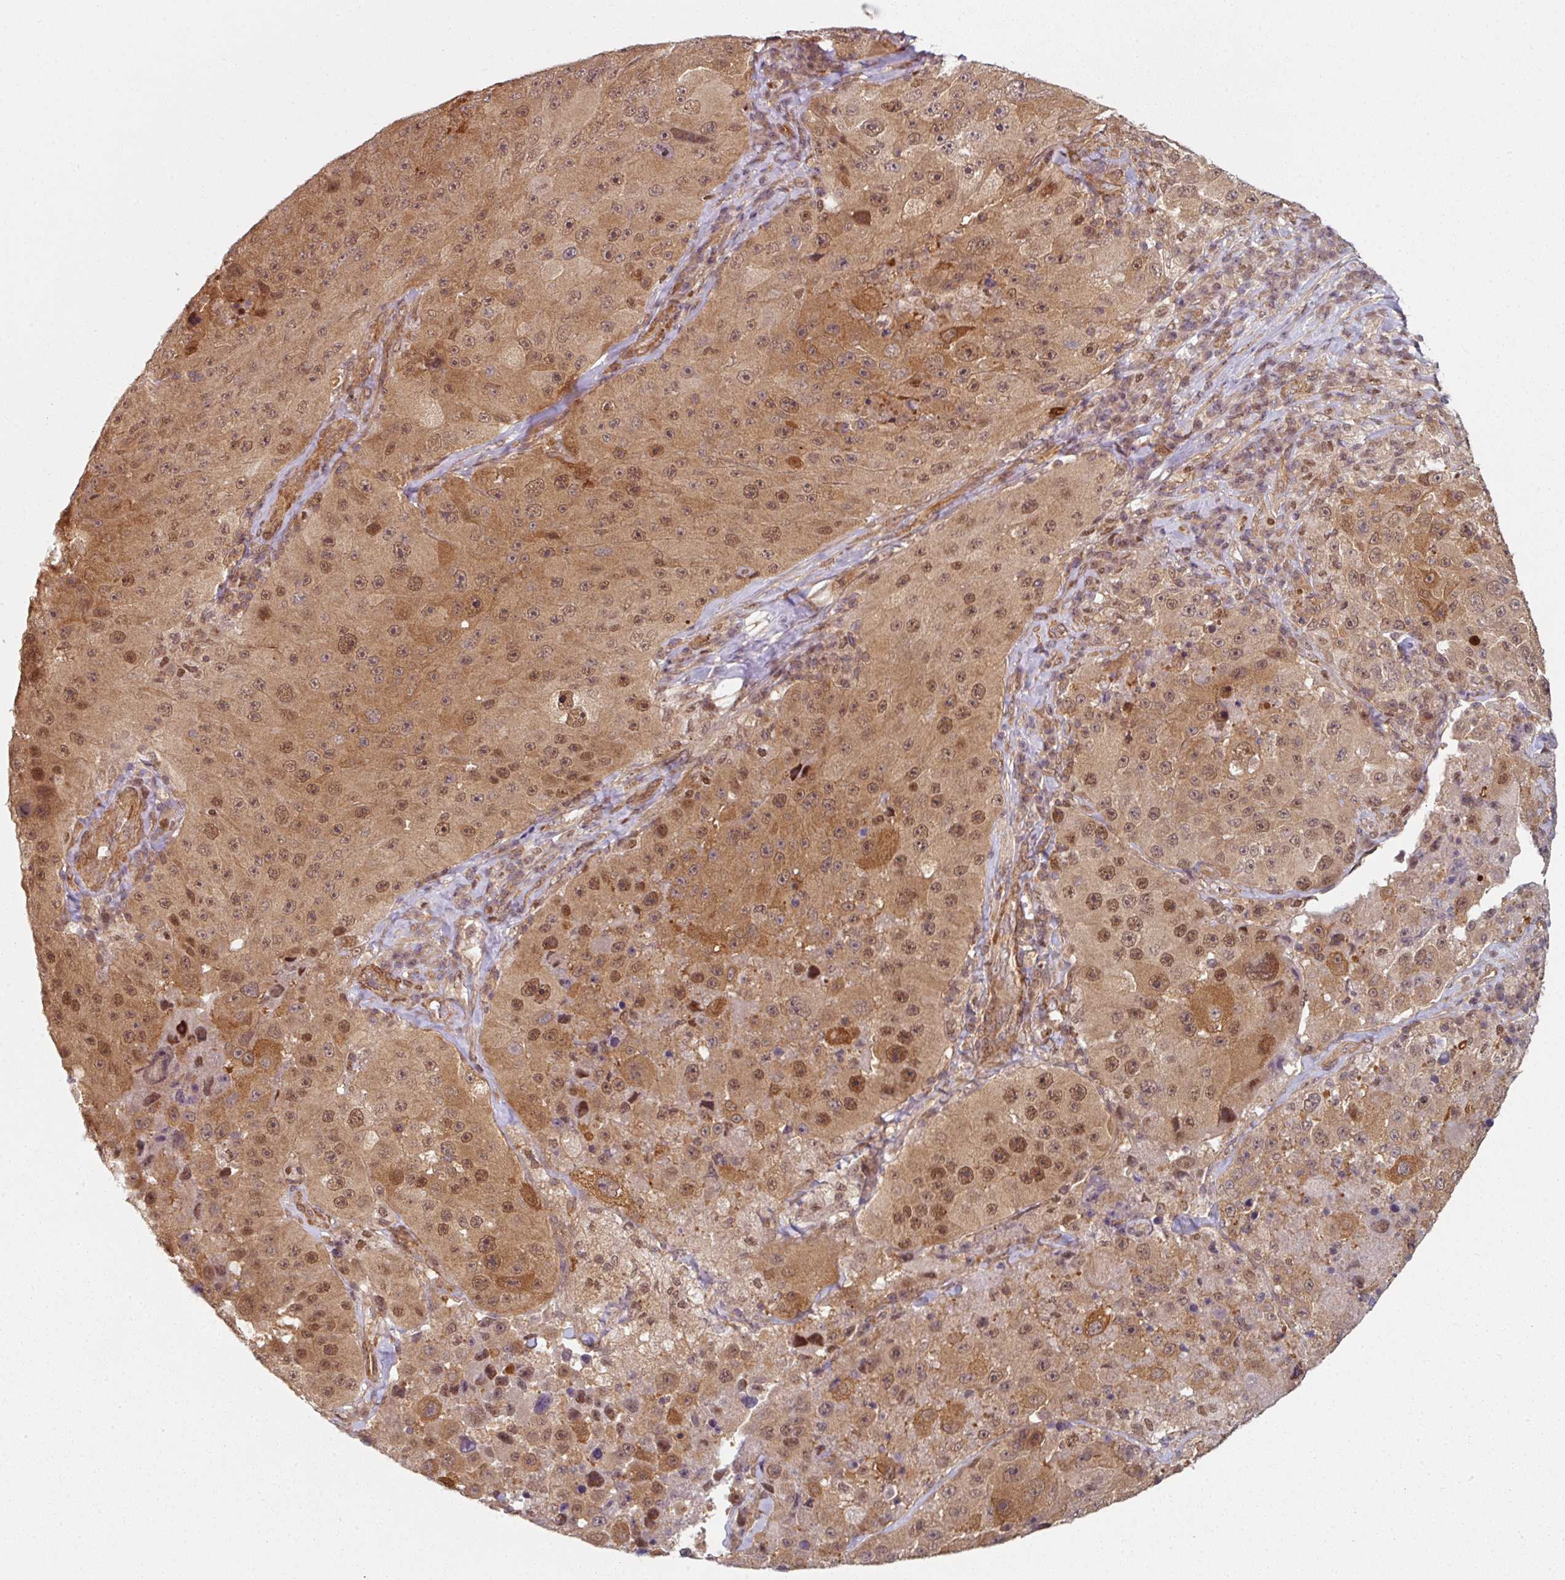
{"staining": {"intensity": "moderate", "quantity": ">75%", "location": "cytoplasmic/membranous,nuclear"}, "tissue": "melanoma", "cell_type": "Tumor cells", "image_type": "cancer", "snomed": [{"axis": "morphology", "description": "Malignant melanoma, Metastatic site"}, {"axis": "topography", "description": "Lymph node"}], "caption": "Immunohistochemistry of melanoma displays medium levels of moderate cytoplasmic/membranous and nuclear positivity in about >75% of tumor cells.", "gene": "PSME3IP1", "patient": {"sex": "male", "age": 62}}